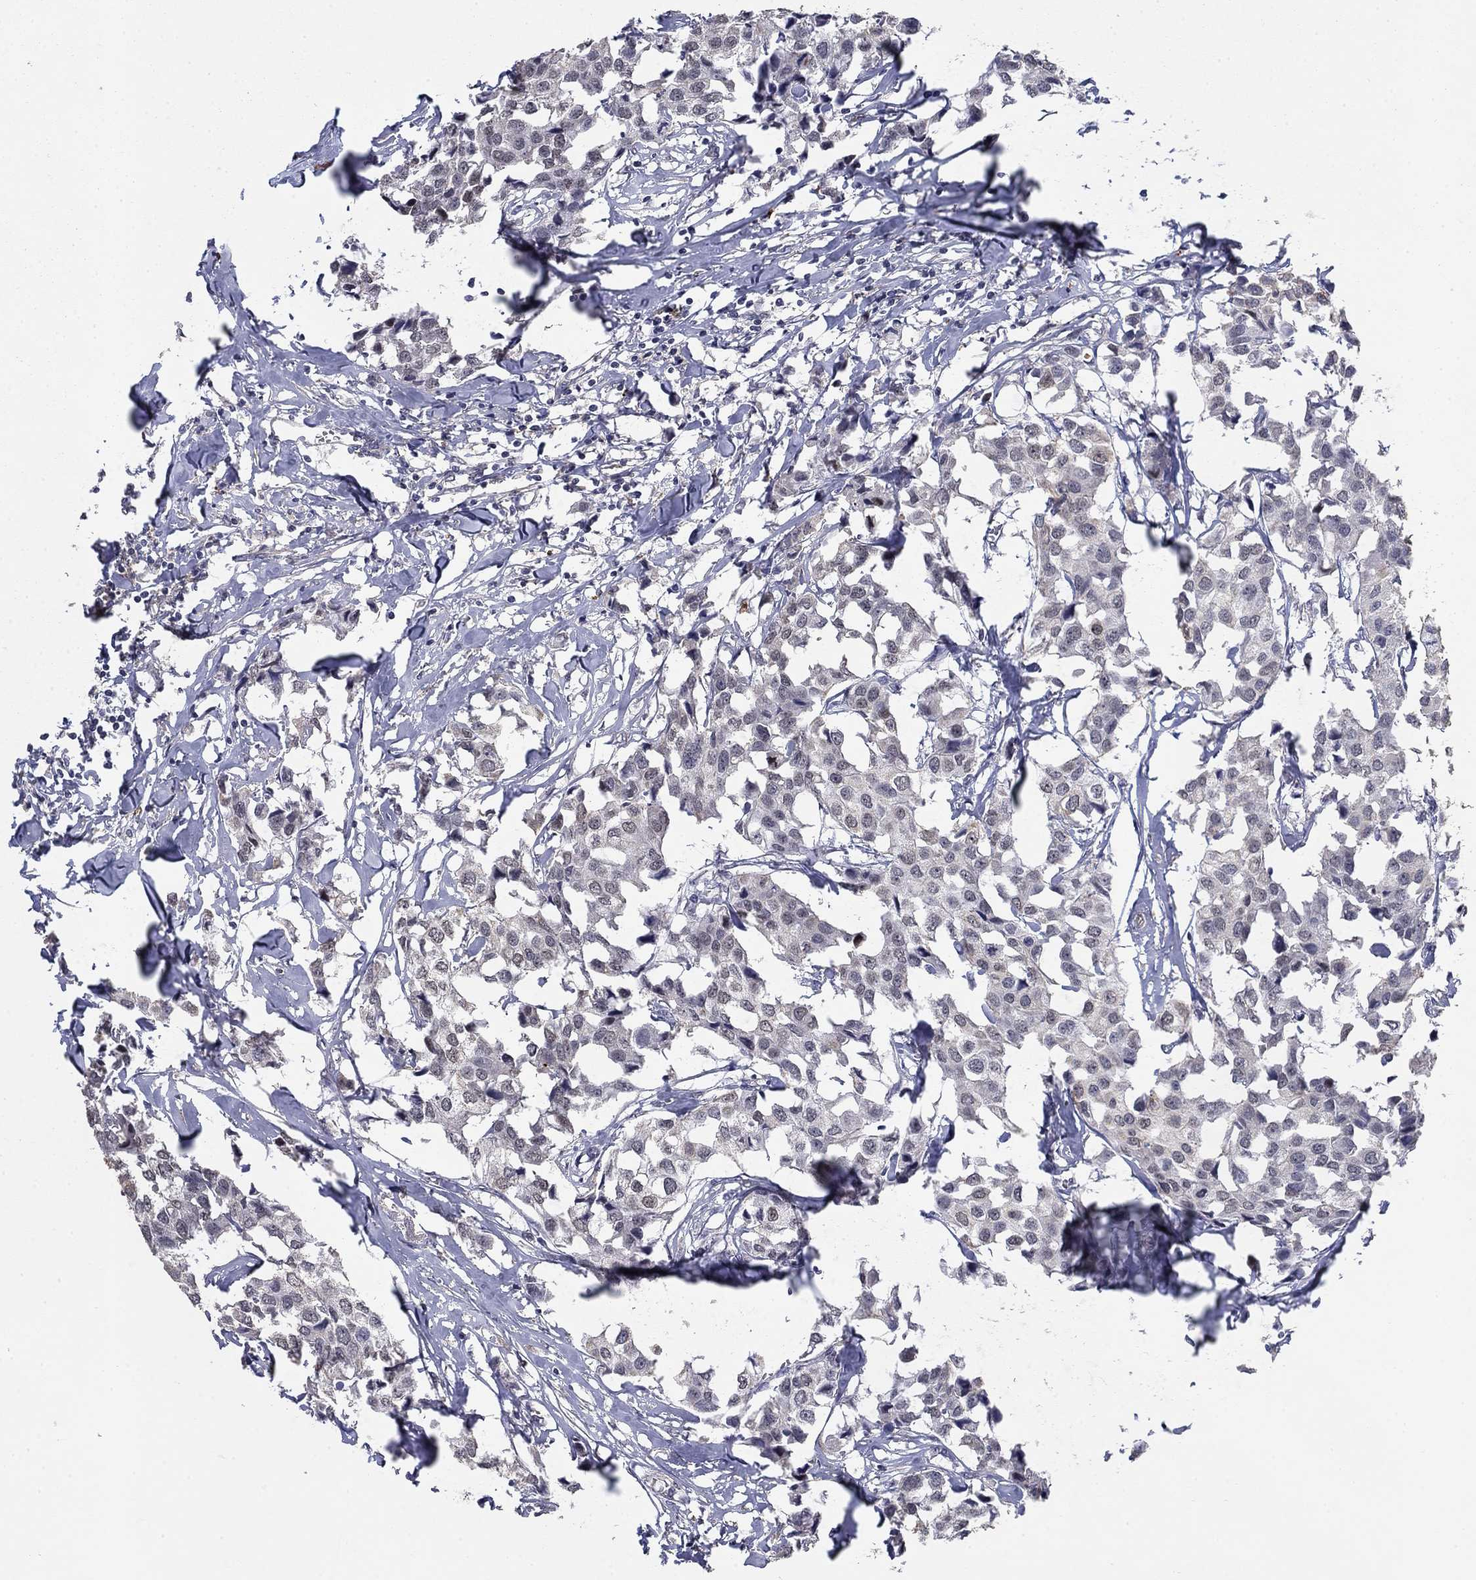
{"staining": {"intensity": "negative", "quantity": "none", "location": "none"}, "tissue": "breast cancer", "cell_type": "Tumor cells", "image_type": "cancer", "snomed": [{"axis": "morphology", "description": "Duct carcinoma"}, {"axis": "topography", "description": "Breast"}], "caption": "Breast invasive ductal carcinoma was stained to show a protein in brown. There is no significant staining in tumor cells.", "gene": "GRIA3", "patient": {"sex": "female", "age": 80}}